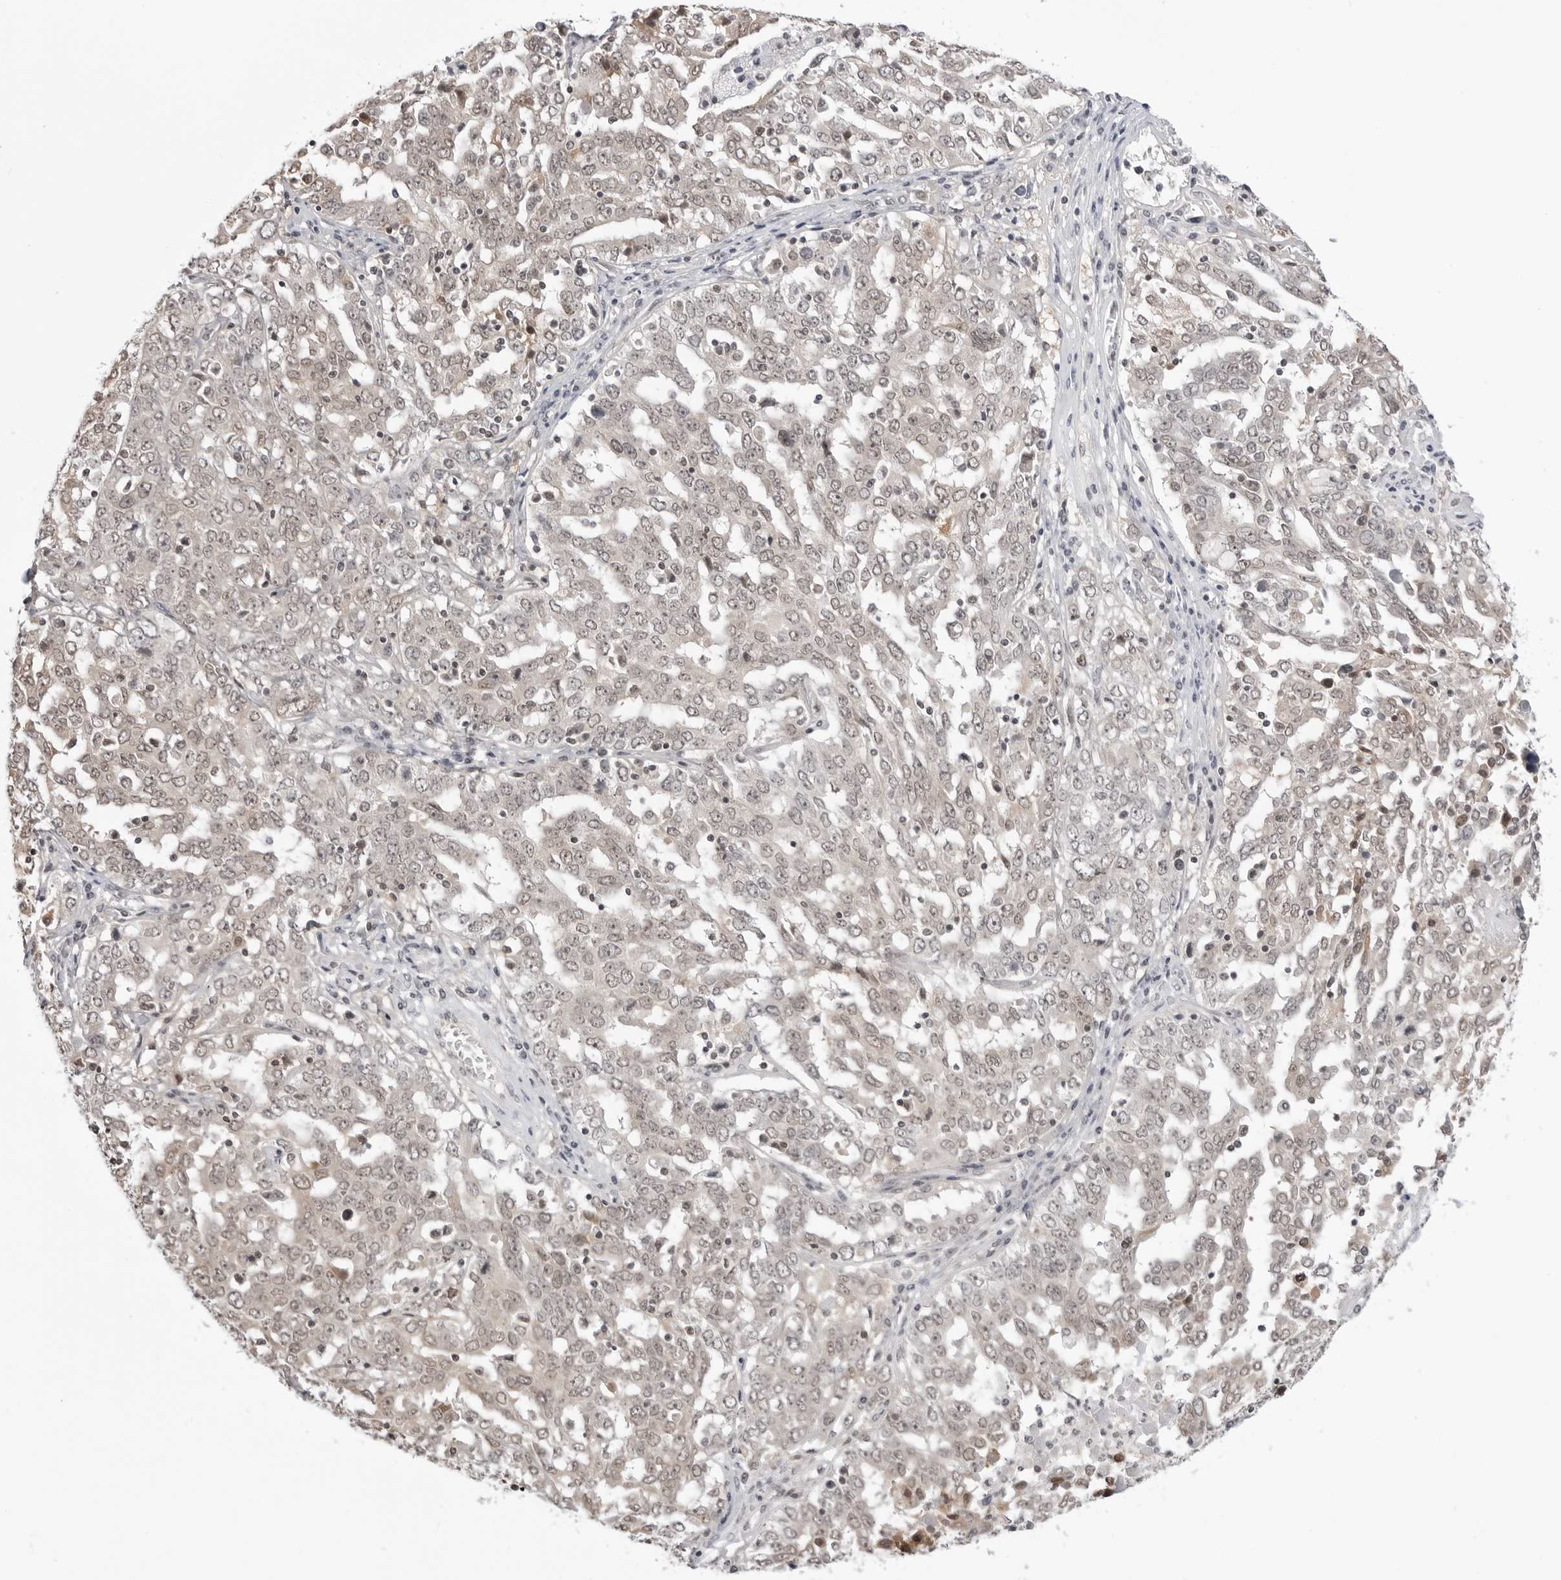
{"staining": {"intensity": "weak", "quantity": ">75%", "location": "cytoplasmic/membranous,nuclear"}, "tissue": "ovarian cancer", "cell_type": "Tumor cells", "image_type": "cancer", "snomed": [{"axis": "morphology", "description": "Carcinoma, endometroid"}, {"axis": "topography", "description": "Ovary"}], "caption": "A histopathology image of endometroid carcinoma (ovarian) stained for a protein reveals weak cytoplasmic/membranous and nuclear brown staining in tumor cells.", "gene": "YWHAG", "patient": {"sex": "female", "age": 62}}